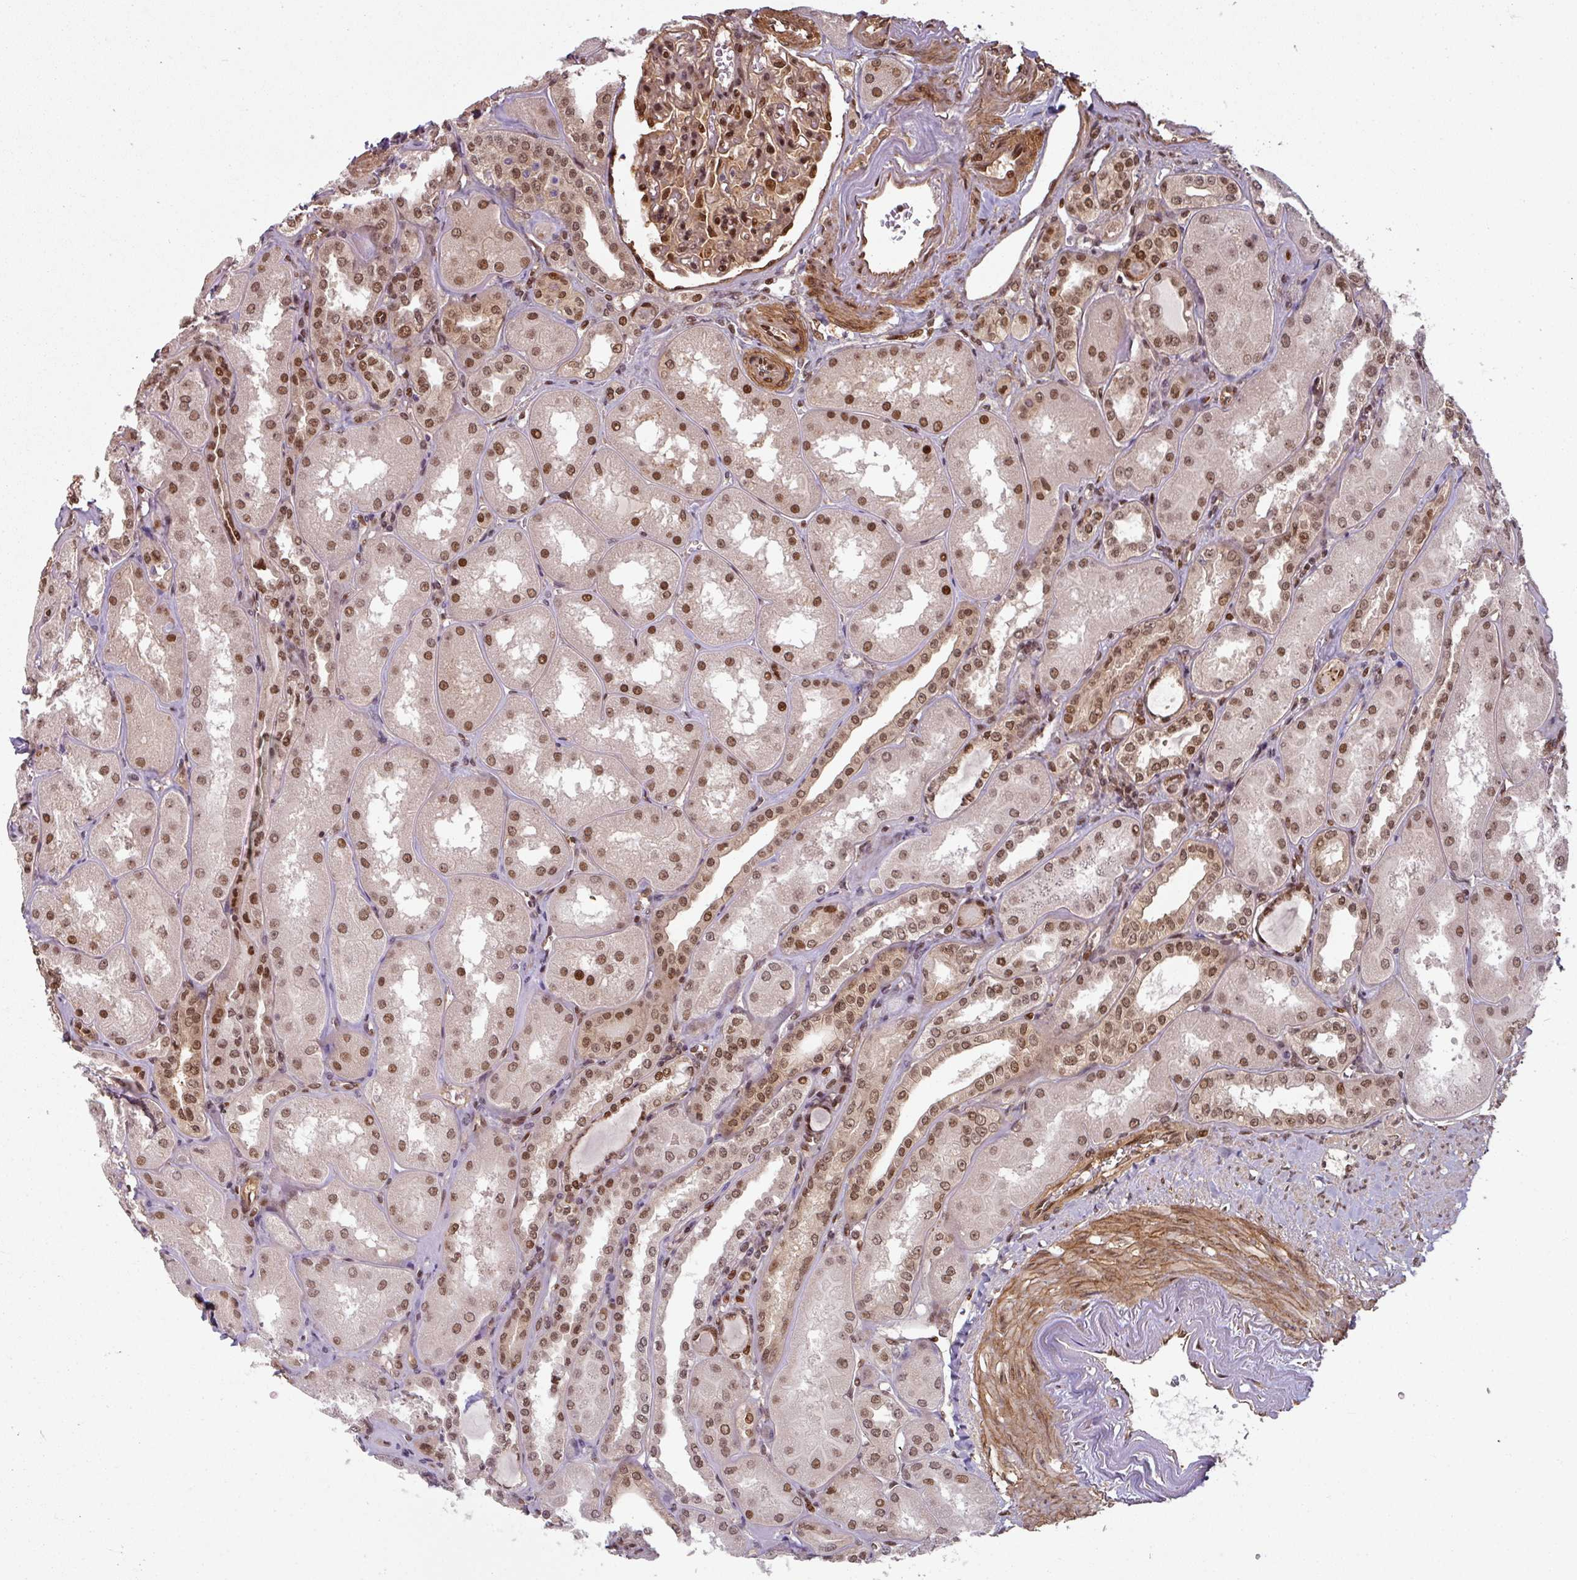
{"staining": {"intensity": "strong", "quantity": ">75%", "location": "cytoplasmic/membranous,nuclear"}, "tissue": "kidney", "cell_type": "Cells in glomeruli", "image_type": "normal", "snomed": [{"axis": "morphology", "description": "Normal tissue, NOS"}, {"axis": "topography", "description": "Kidney"}], "caption": "Kidney stained with immunohistochemistry (IHC) displays strong cytoplasmic/membranous,nuclear expression in about >75% of cells in glomeruli.", "gene": "SIK3", "patient": {"sex": "male", "age": 61}}